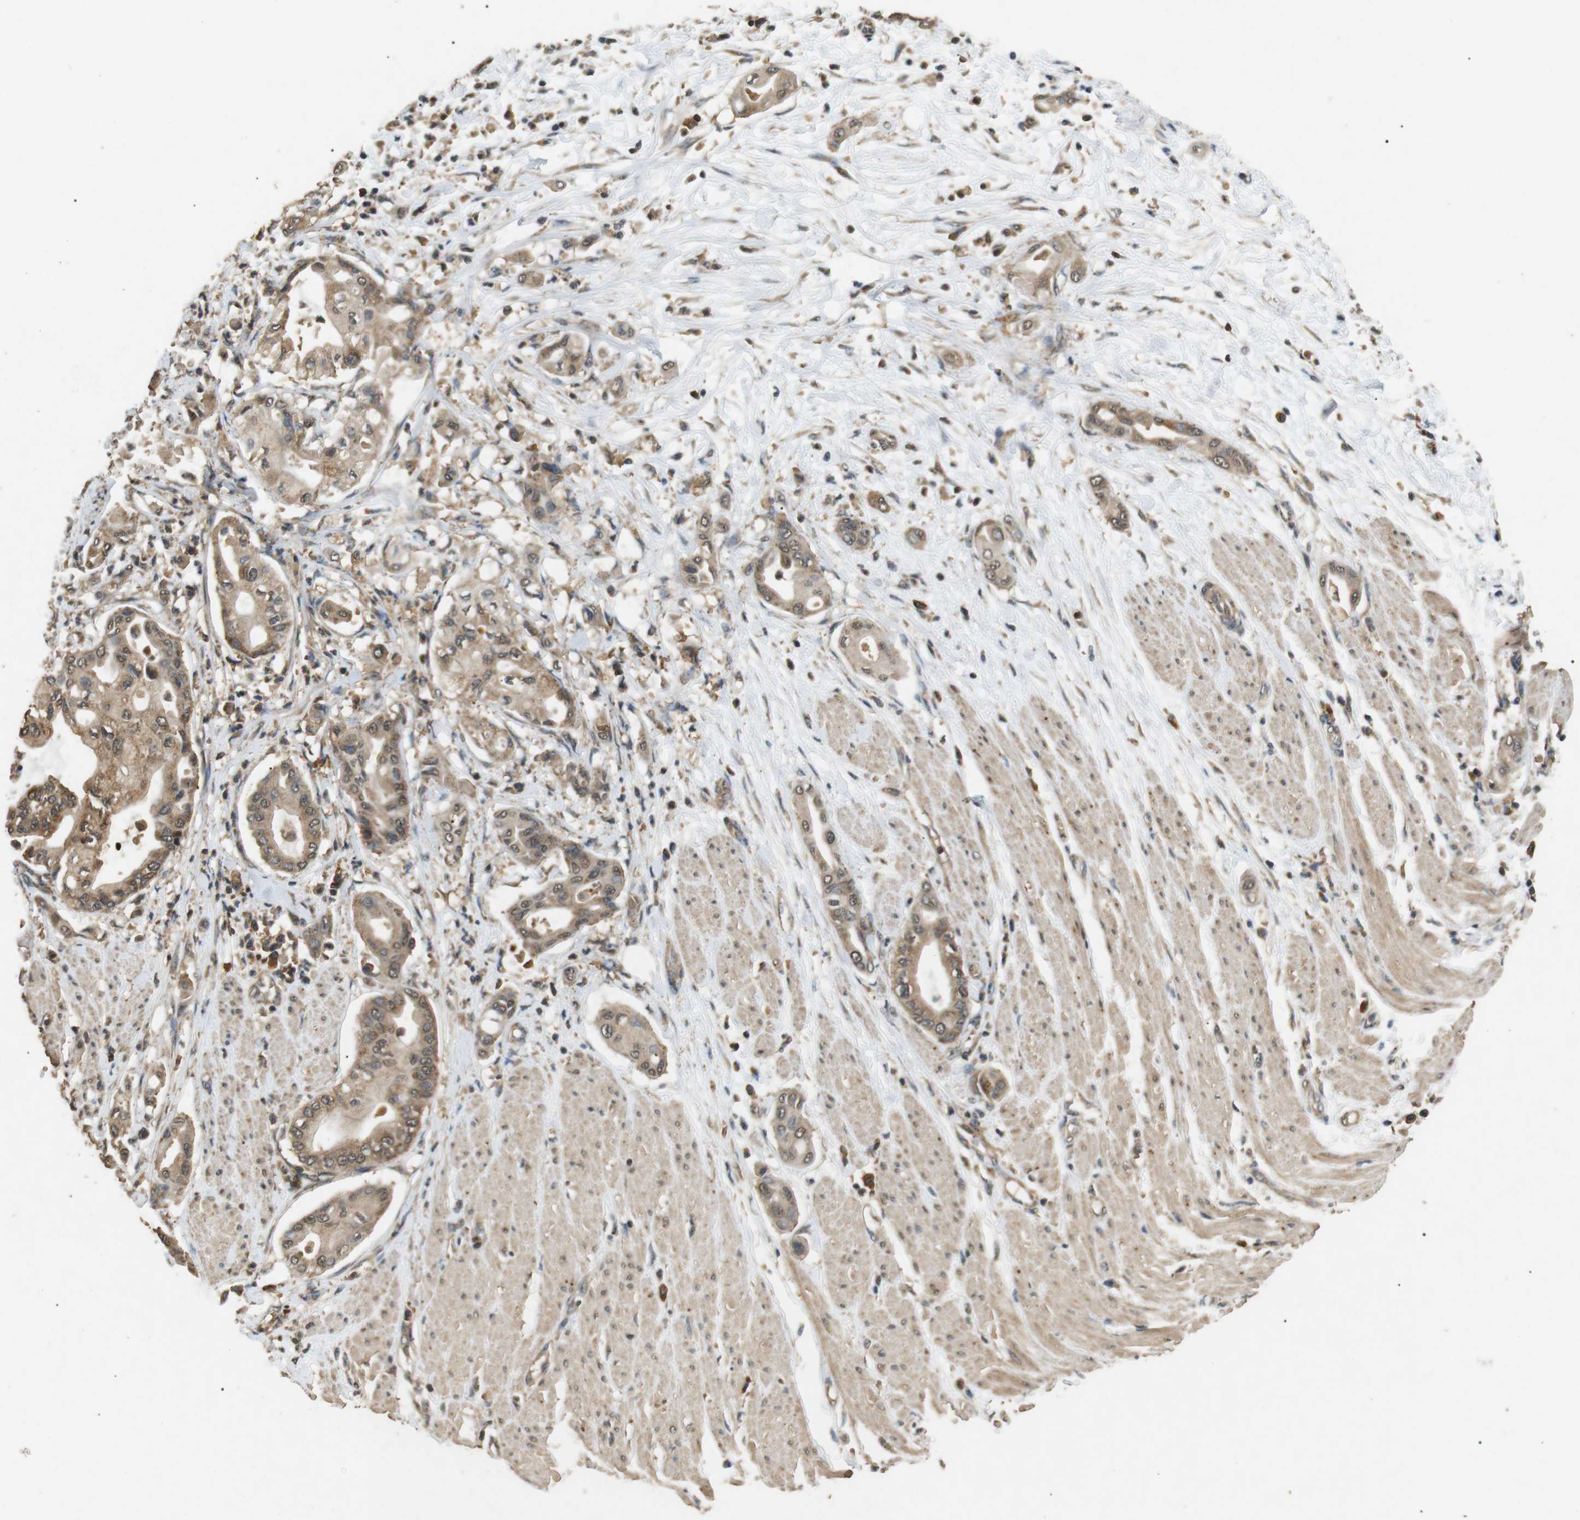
{"staining": {"intensity": "moderate", "quantity": ">75%", "location": "cytoplasmic/membranous"}, "tissue": "pancreatic cancer", "cell_type": "Tumor cells", "image_type": "cancer", "snomed": [{"axis": "morphology", "description": "Adenocarcinoma, NOS"}, {"axis": "morphology", "description": "Adenocarcinoma, metastatic, NOS"}, {"axis": "topography", "description": "Lymph node"}, {"axis": "topography", "description": "Pancreas"}, {"axis": "topography", "description": "Duodenum"}], "caption": "Immunohistochemistry (IHC) image of neoplastic tissue: human pancreatic cancer stained using IHC shows medium levels of moderate protein expression localized specifically in the cytoplasmic/membranous of tumor cells, appearing as a cytoplasmic/membranous brown color.", "gene": "TBC1D15", "patient": {"sex": "female", "age": 64}}